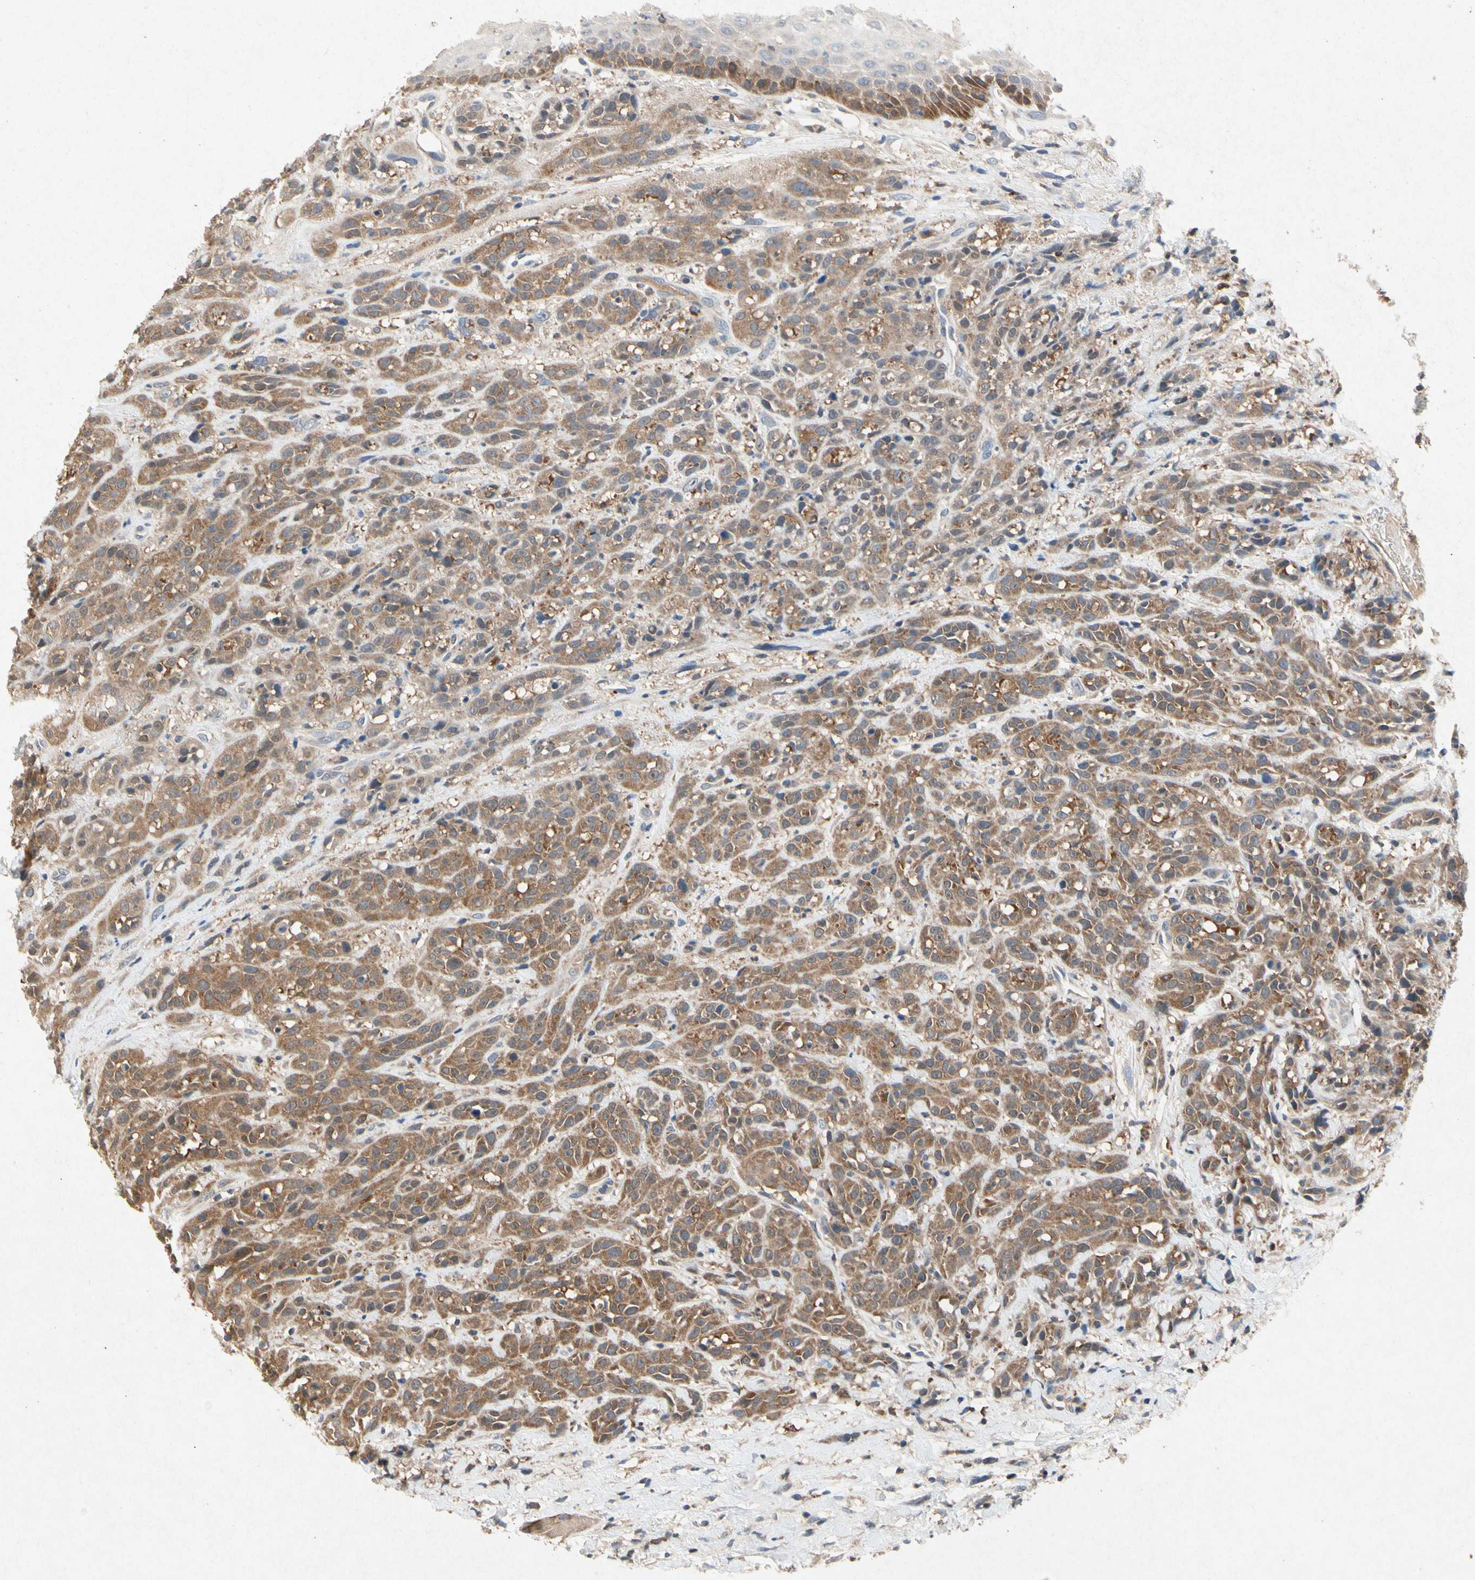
{"staining": {"intensity": "moderate", "quantity": ">75%", "location": "cytoplasmic/membranous"}, "tissue": "head and neck cancer", "cell_type": "Tumor cells", "image_type": "cancer", "snomed": [{"axis": "morphology", "description": "Normal tissue, NOS"}, {"axis": "morphology", "description": "Squamous cell carcinoma, NOS"}, {"axis": "topography", "description": "Cartilage tissue"}, {"axis": "topography", "description": "Head-Neck"}], "caption": "Immunohistochemical staining of human squamous cell carcinoma (head and neck) shows moderate cytoplasmic/membranous protein staining in about >75% of tumor cells.", "gene": "RPS6KA1", "patient": {"sex": "male", "age": 62}}